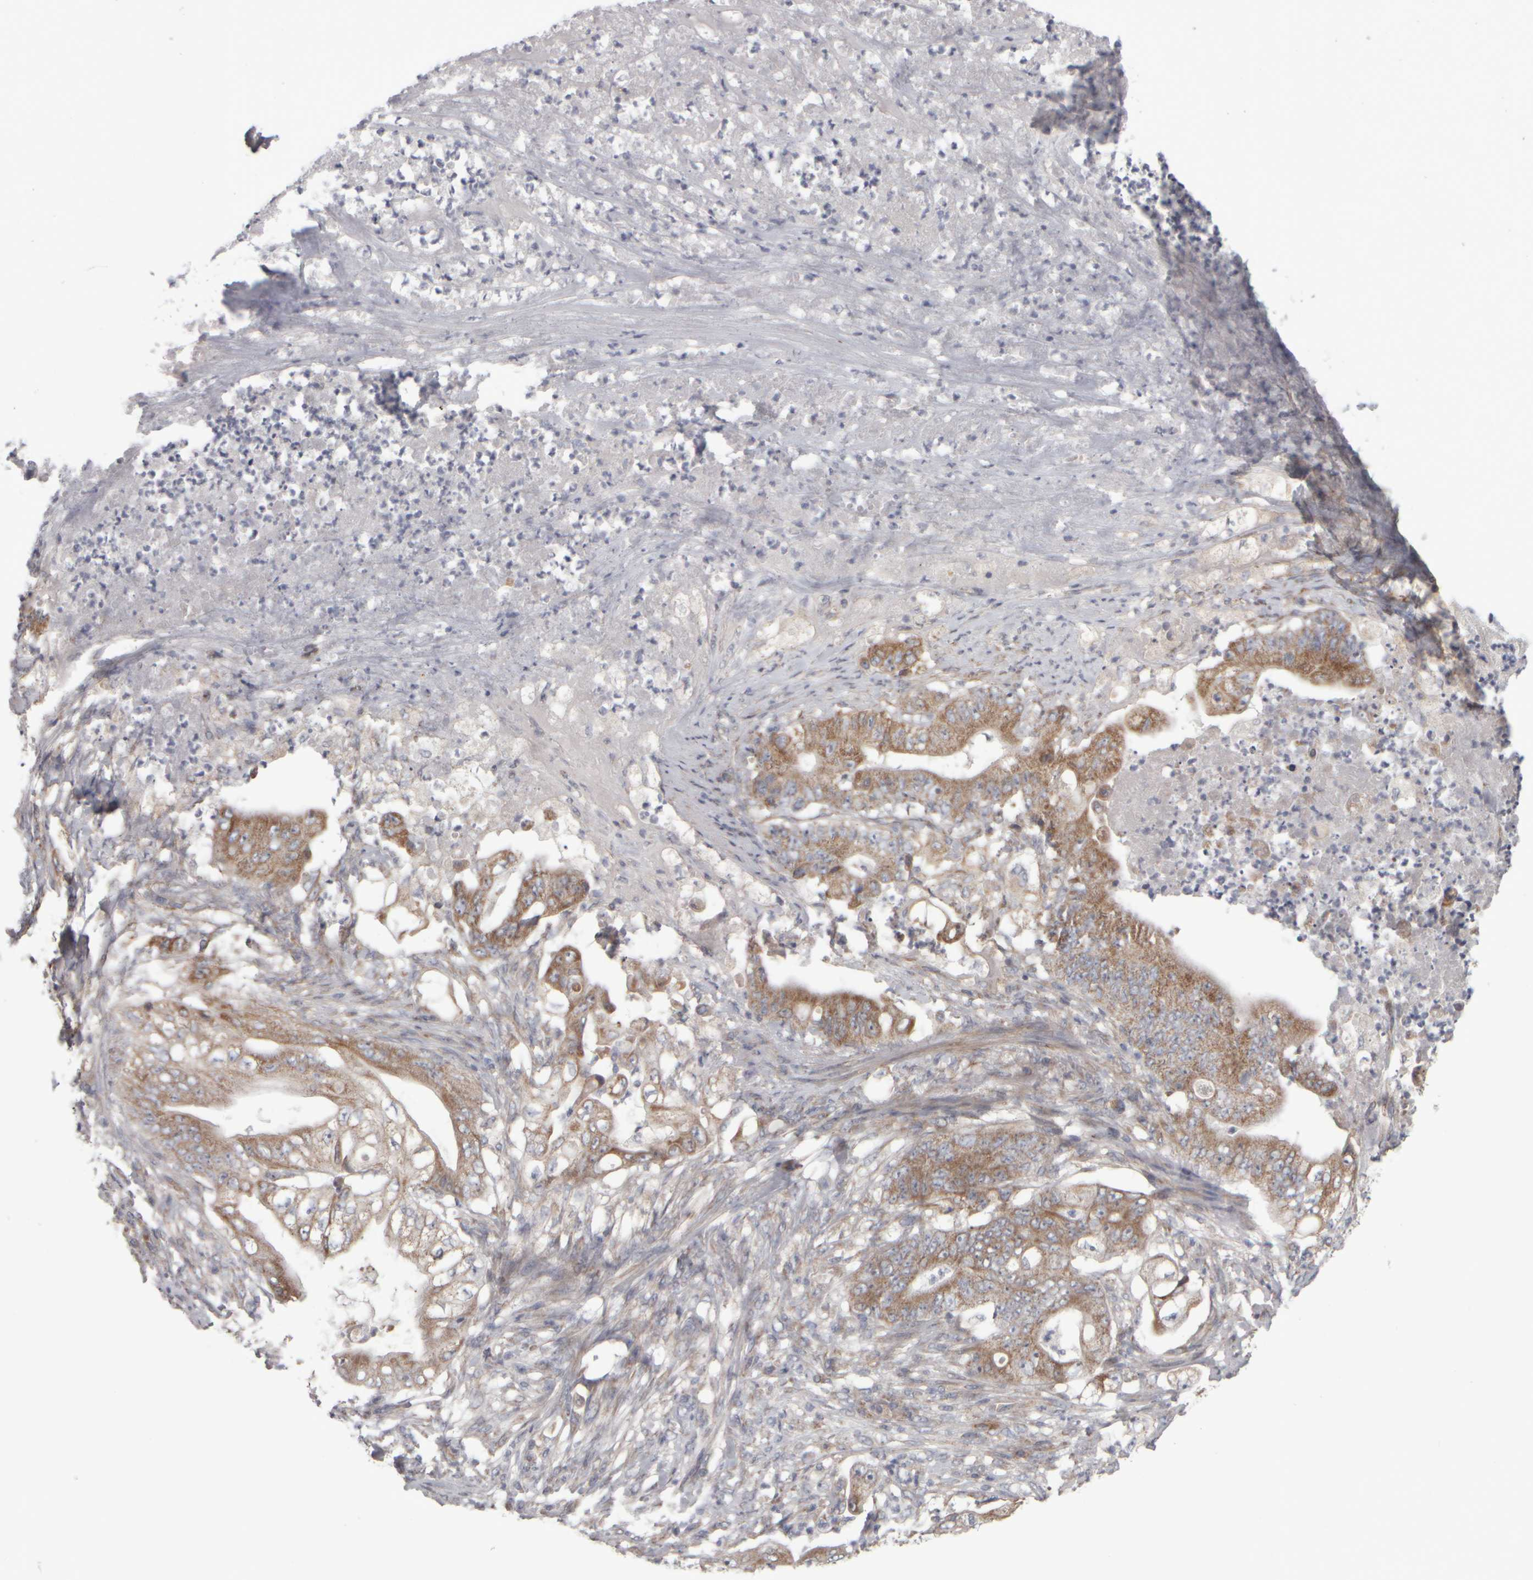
{"staining": {"intensity": "moderate", "quantity": ">75%", "location": "cytoplasmic/membranous"}, "tissue": "stomach cancer", "cell_type": "Tumor cells", "image_type": "cancer", "snomed": [{"axis": "morphology", "description": "Adenocarcinoma, NOS"}, {"axis": "topography", "description": "Stomach"}], "caption": "The photomicrograph displays a brown stain indicating the presence of a protein in the cytoplasmic/membranous of tumor cells in adenocarcinoma (stomach).", "gene": "SCO1", "patient": {"sex": "female", "age": 73}}